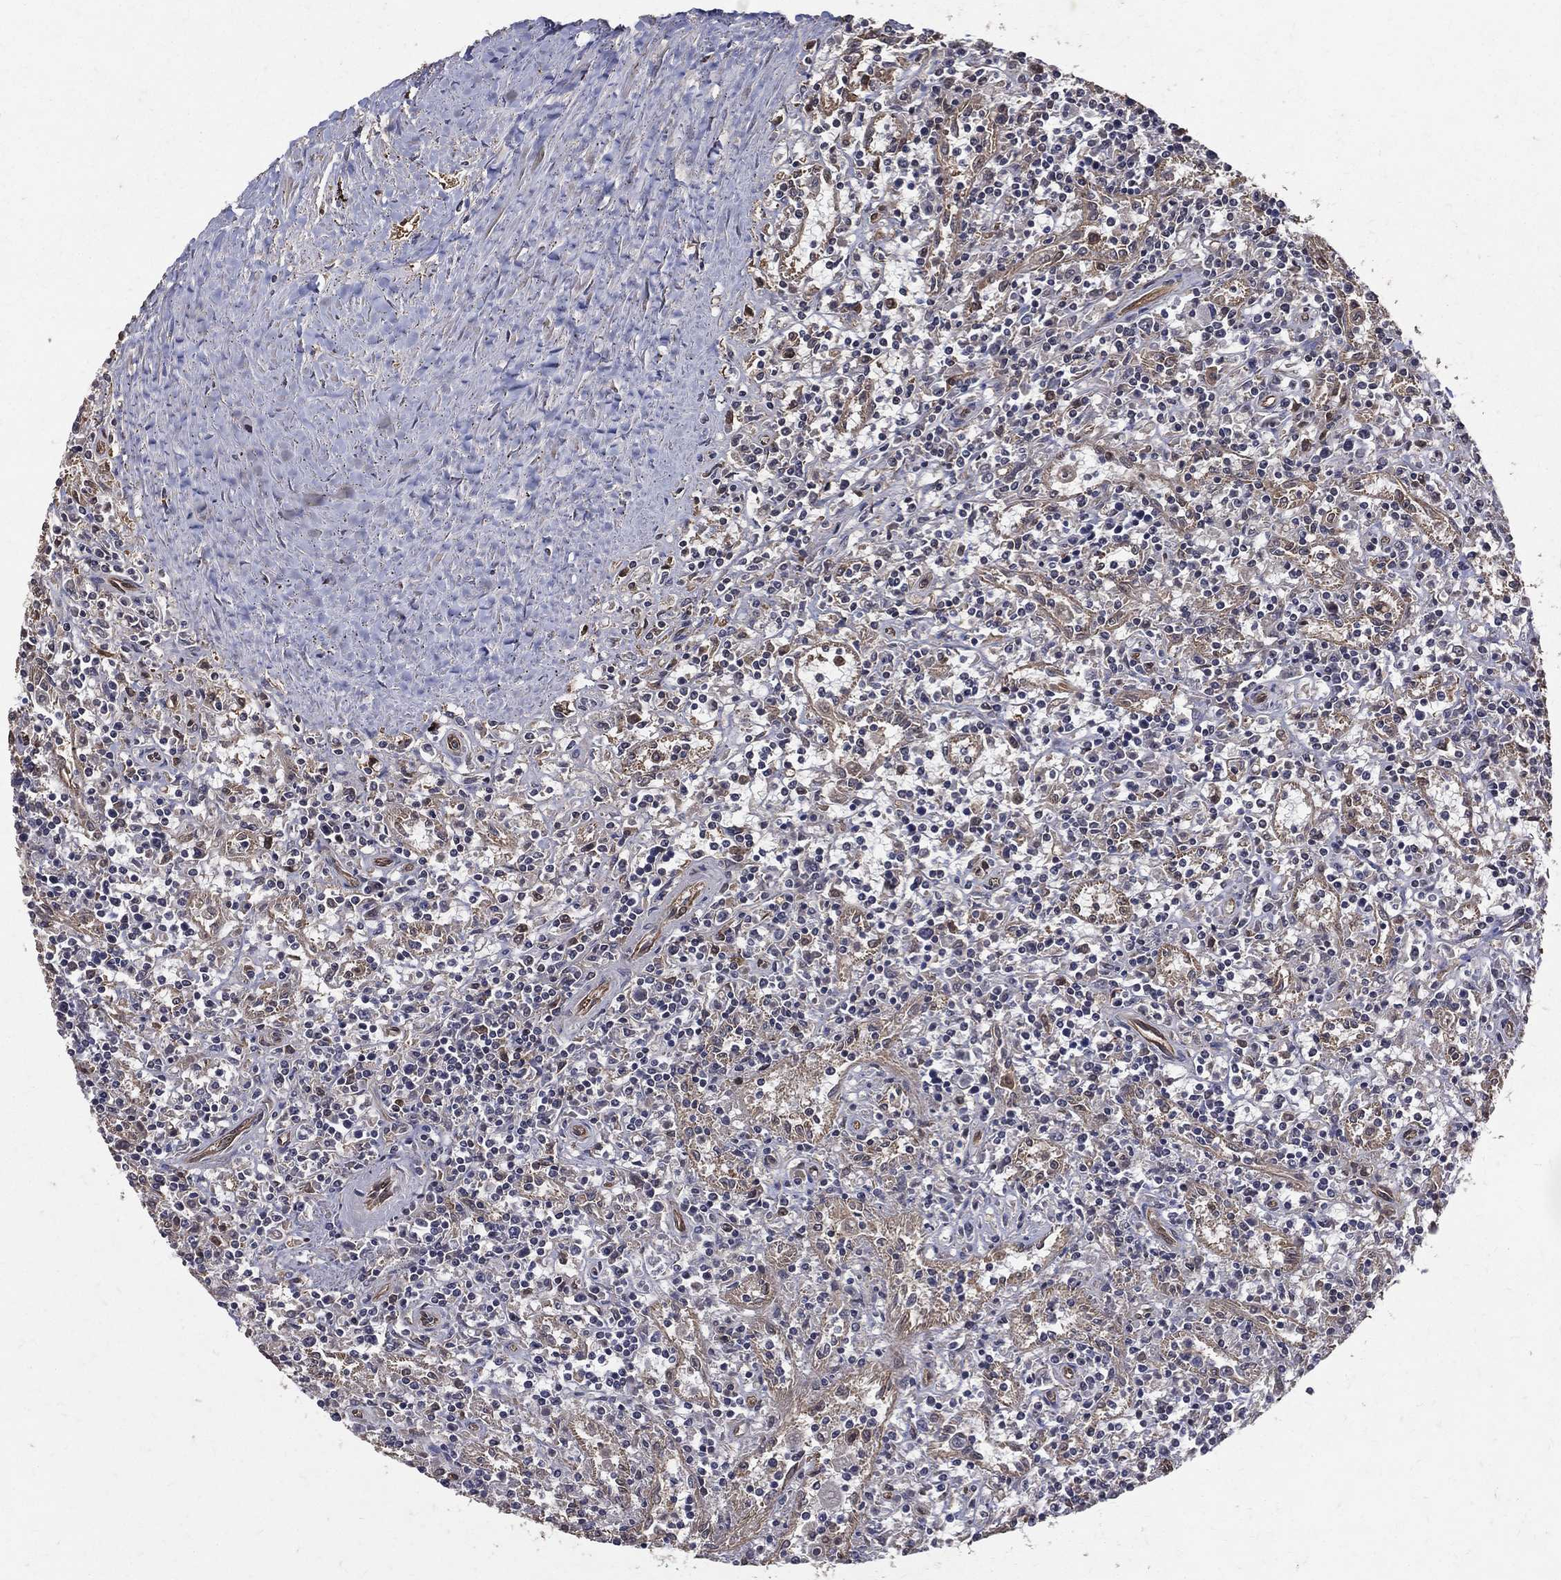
{"staining": {"intensity": "negative", "quantity": "none", "location": "none"}, "tissue": "lymphoma", "cell_type": "Tumor cells", "image_type": "cancer", "snomed": [{"axis": "morphology", "description": "Malignant lymphoma, non-Hodgkin's type, Low grade"}, {"axis": "topography", "description": "Spleen"}], "caption": "Immunohistochemistry (IHC) photomicrograph of neoplastic tissue: human lymphoma stained with DAB (3,3'-diaminobenzidine) demonstrates no significant protein staining in tumor cells. (DAB (3,3'-diaminobenzidine) IHC with hematoxylin counter stain).", "gene": "DPYSL2", "patient": {"sex": "male", "age": 62}}